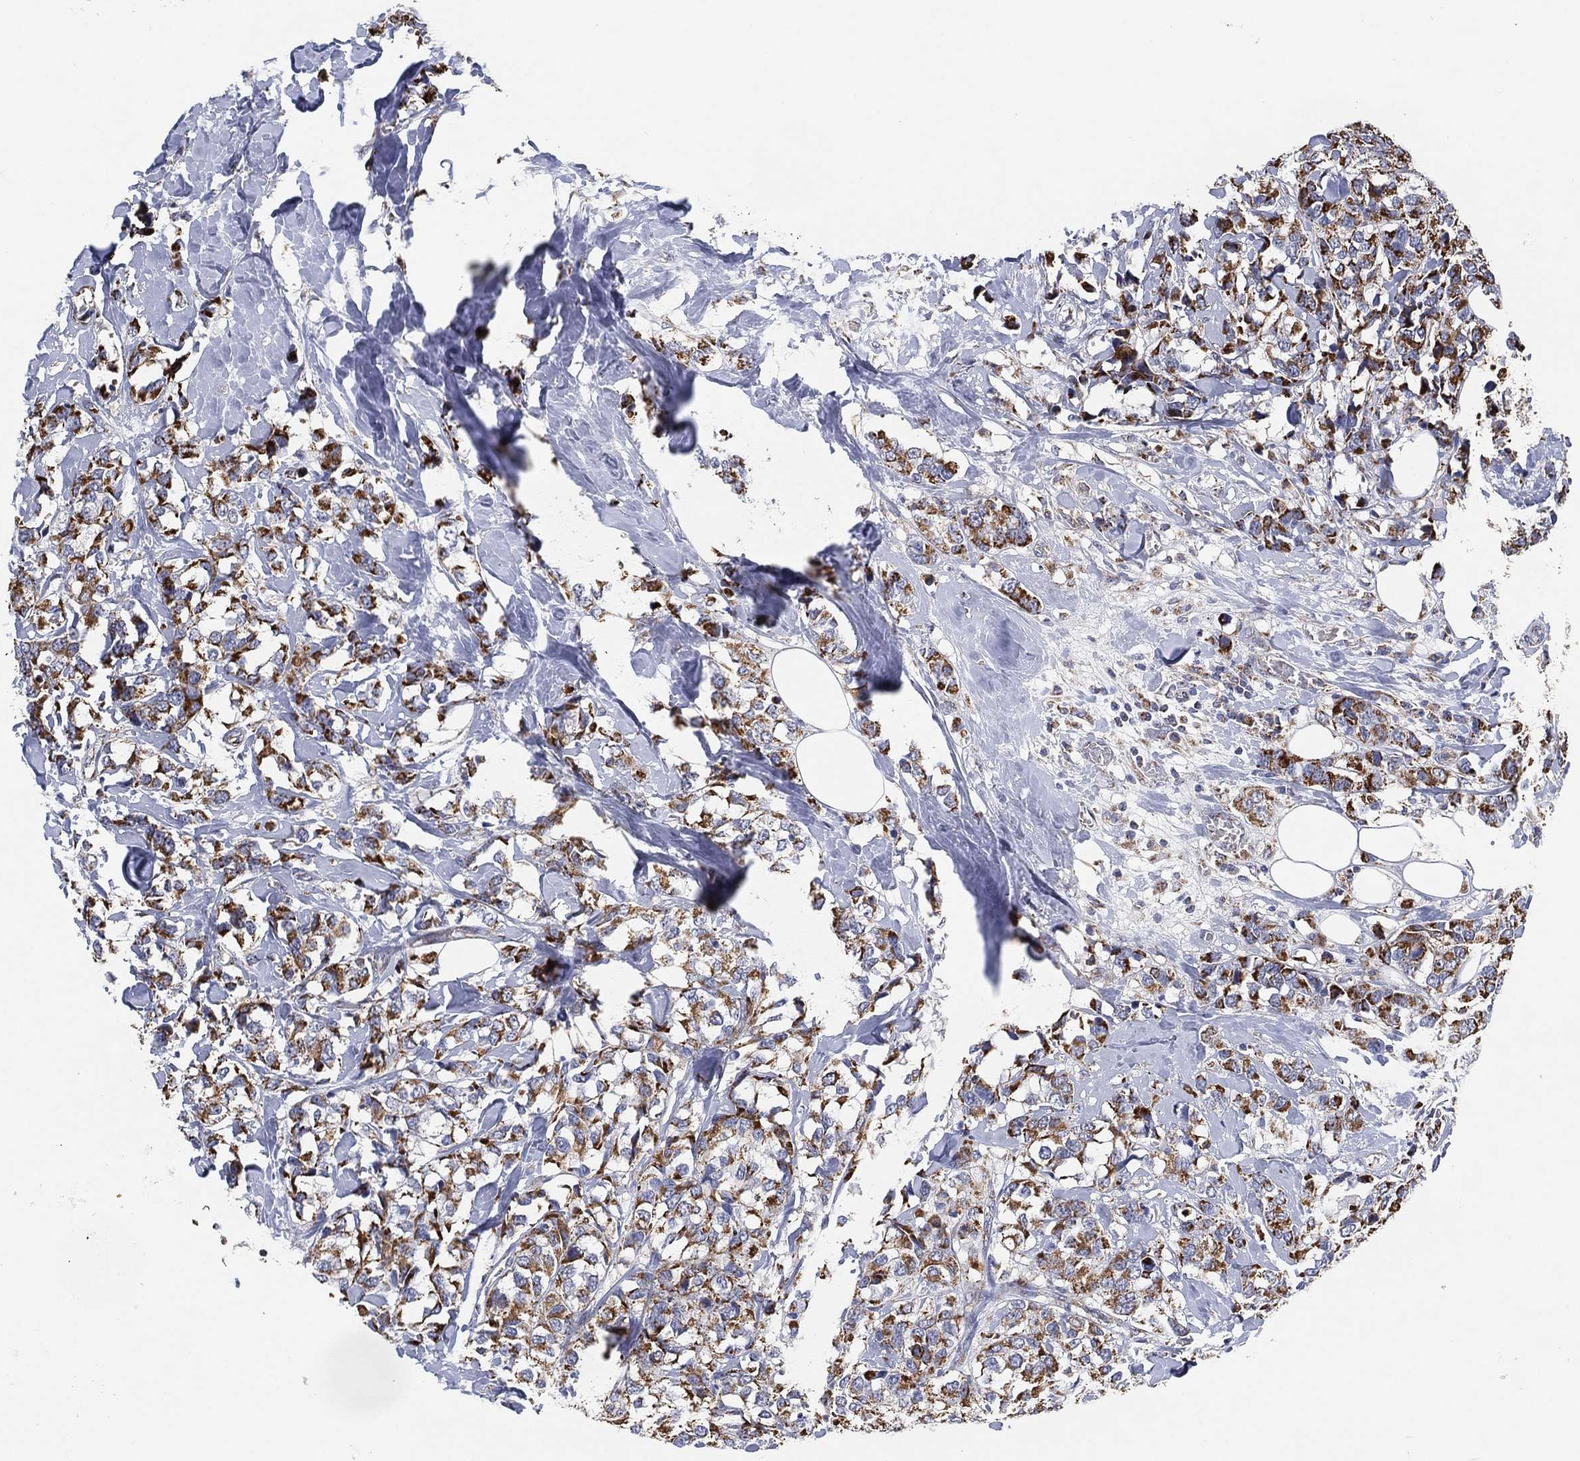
{"staining": {"intensity": "strong", "quantity": "25%-75%", "location": "cytoplasmic/membranous"}, "tissue": "breast cancer", "cell_type": "Tumor cells", "image_type": "cancer", "snomed": [{"axis": "morphology", "description": "Lobular carcinoma"}, {"axis": "topography", "description": "Breast"}], "caption": "Protein expression analysis of lobular carcinoma (breast) displays strong cytoplasmic/membranous staining in about 25%-75% of tumor cells.", "gene": "GCAT", "patient": {"sex": "female", "age": 59}}